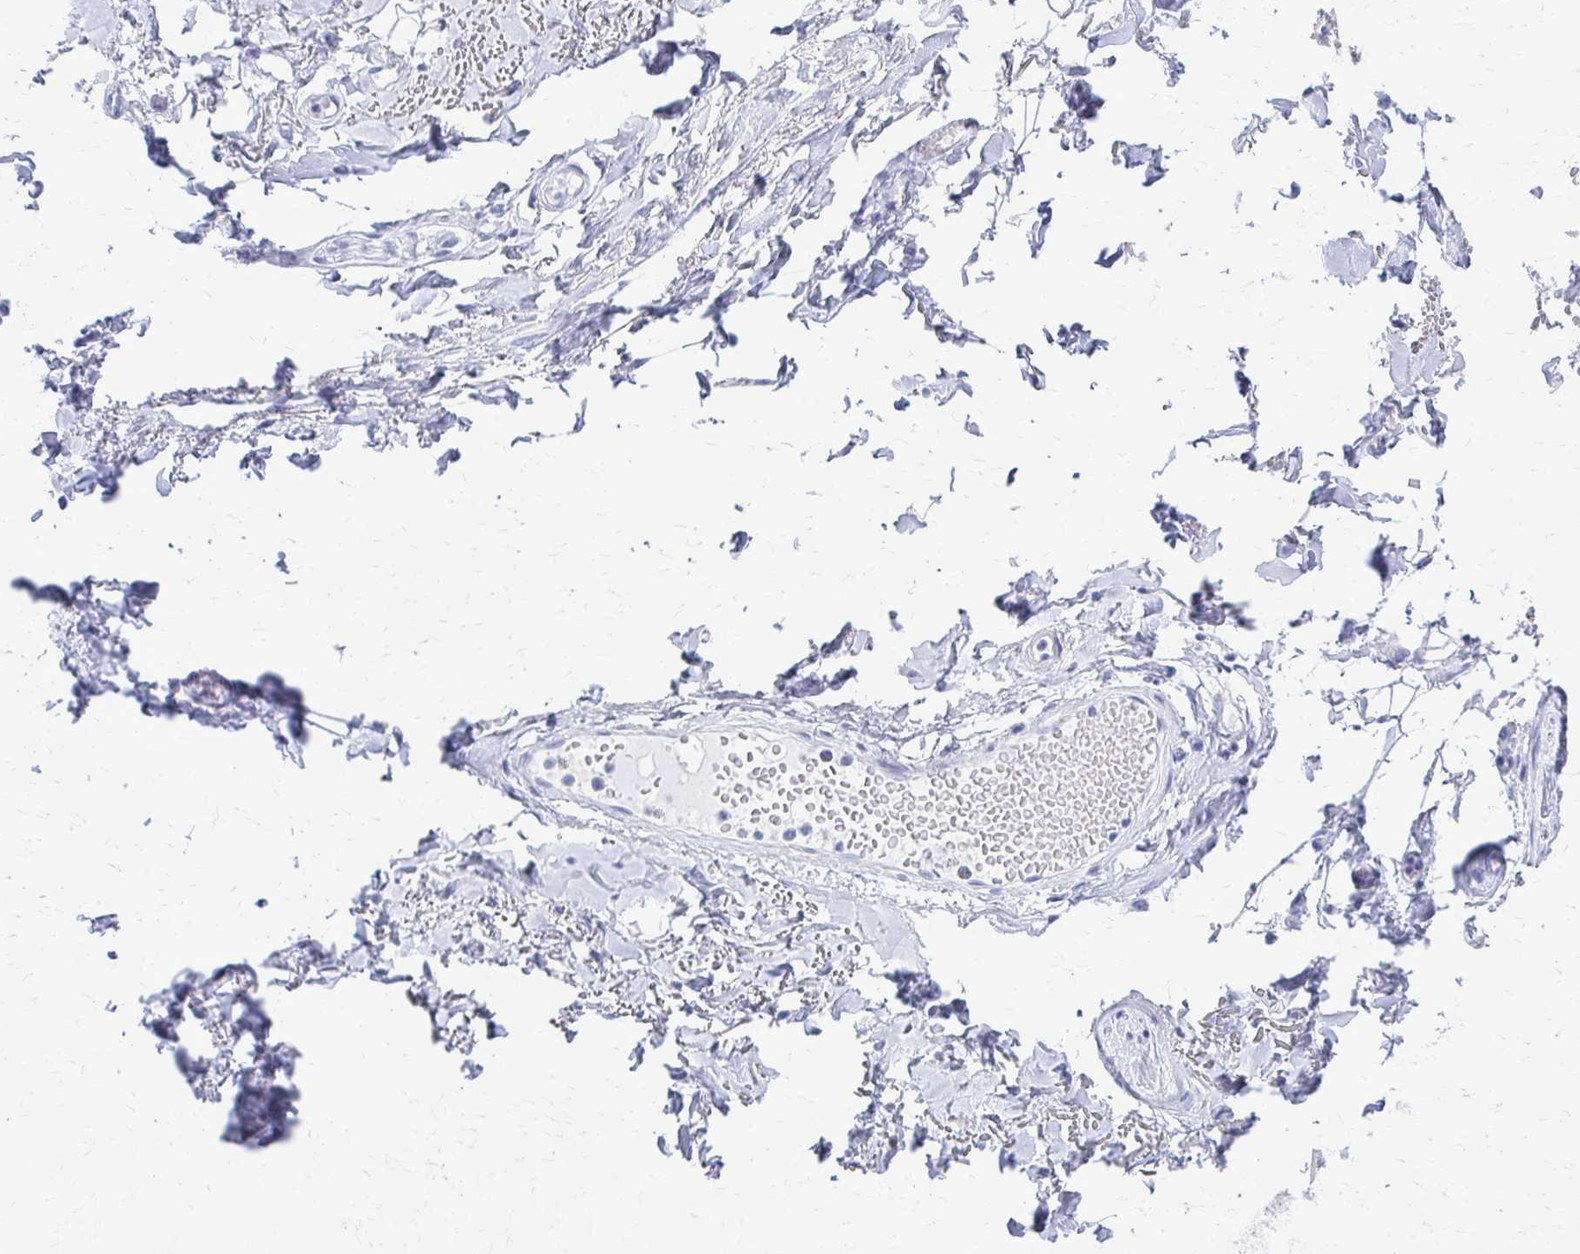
{"staining": {"intensity": "negative", "quantity": "none", "location": "none"}, "tissue": "adipose tissue", "cell_type": "Adipocytes", "image_type": "normal", "snomed": [{"axis": "morphology", "description": "Normal tissue, NOS"}, {"axis": "topography", "description": "Anal"}, {"axis": "topography", "description": "Peripheral nerve tissue"}], "caption": "This is a image of IHC staining of unremarkable adipose tissue, which shows no staining in adipocytes.", "gene": "CELF5", "patient": {"sex": "male", "age": 78}}